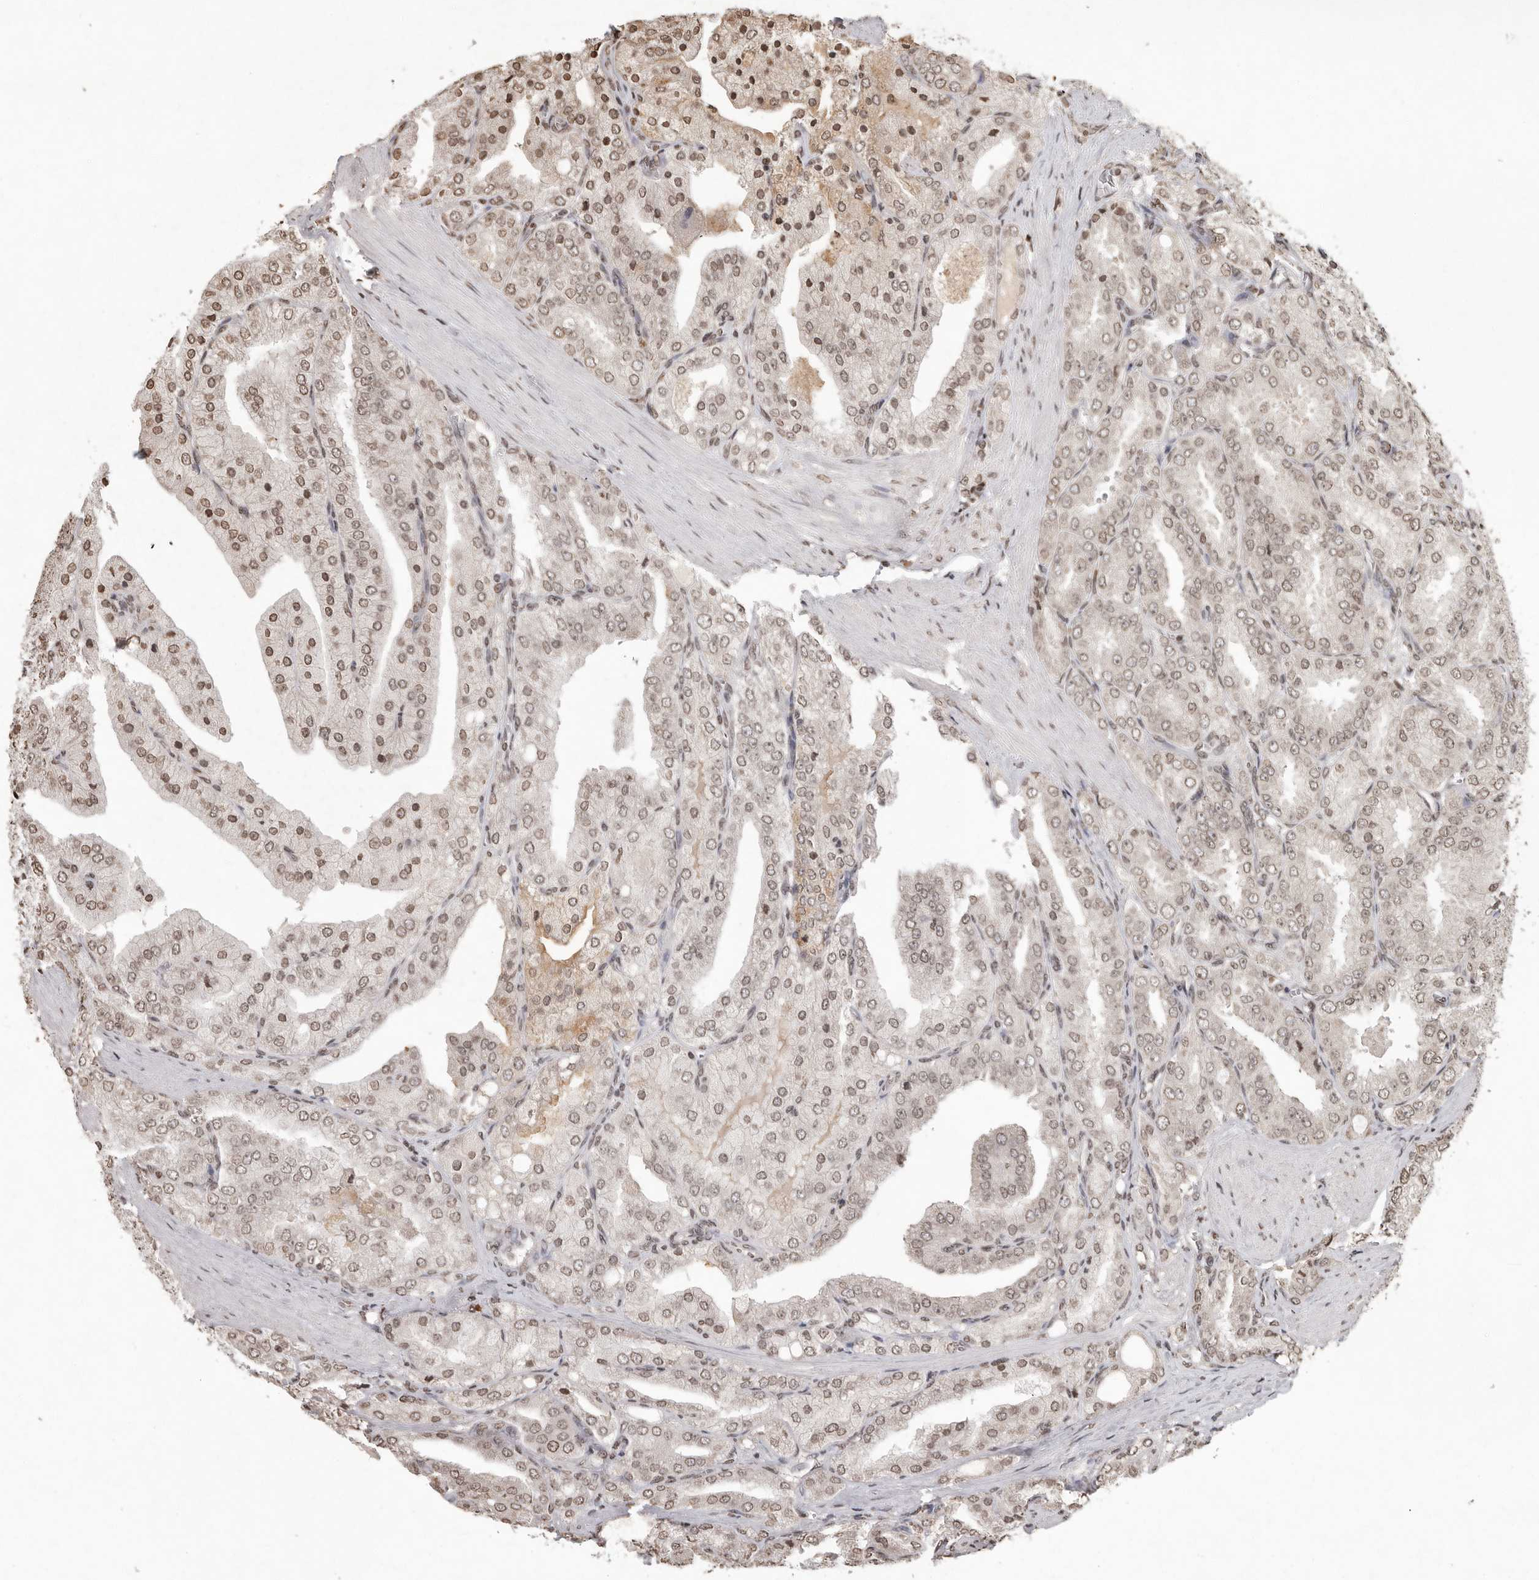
{"staining": {"intensity": "weak", "quantity": "25%-75%", "location": "nuclear"}, "tissue": "prostate cancer", "cell_type": "Tumor cells", "image_type": "cancer", "snomed": [{"axis": "morphology", "description": "Adenocarcinoma, High grade"}, {"axis": "topography", "description": "Prostate"}], "caption": "Human prostate adenocarcinoma (high-grade) stained with a protein marker demonstrates weak staining in tumor cells.", "gene": "WDR45", "patient": {"sex": "male", "age": 50}}